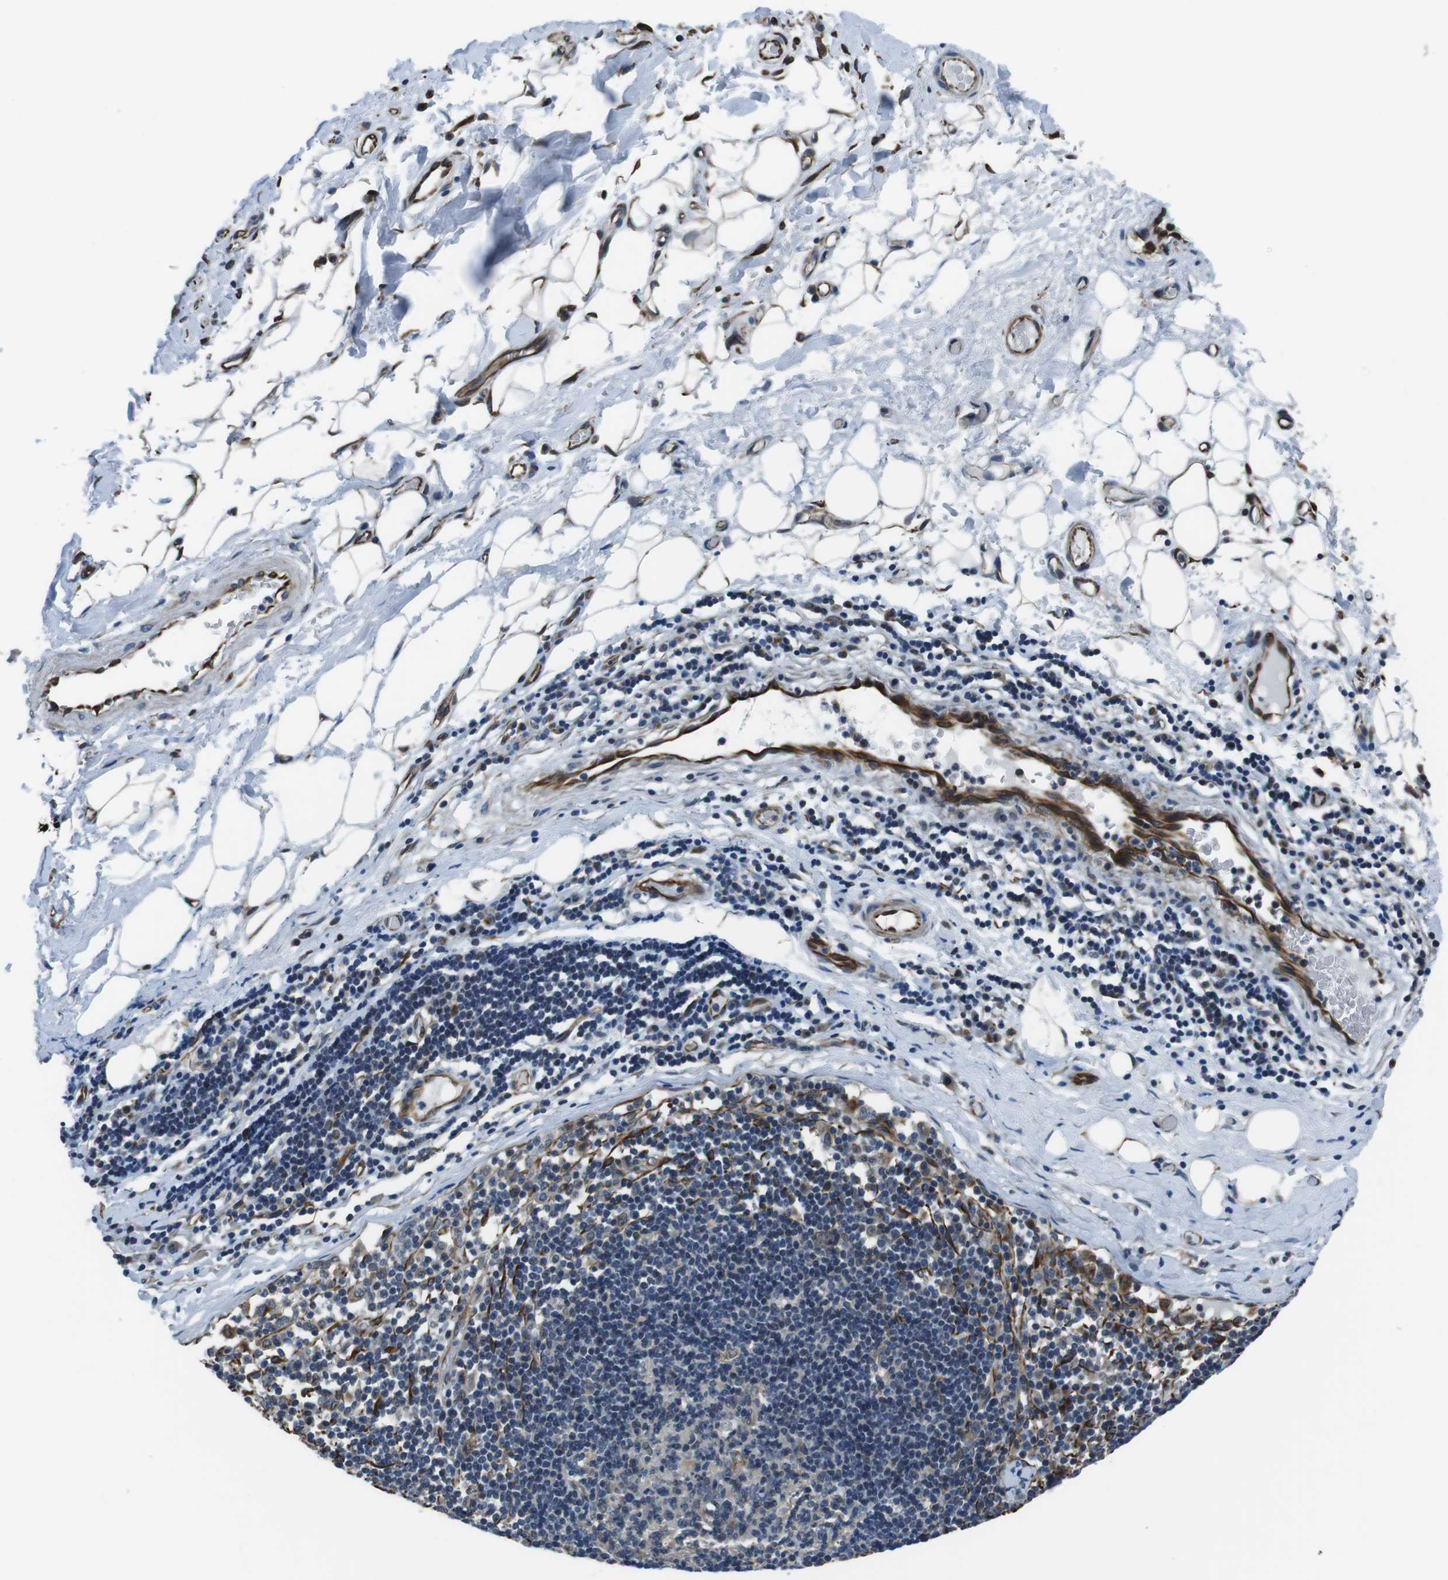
{"staining": {"intensity": "strong", "quantity": ">75%", "location": "cytoplasmic/membranous"}, "tissue": "adipose tissue", "cell_type": "Adipocytes", "image_type": "normal", "snomed": [{"axis": "morphology", "description": "Normal tissue, NOS"}, {"axis": "morphology", "description": "Adenocarcinoma, NOS"}, {"axis": "topography", "description": "Esophagus"}], "caption": "An IHC image of normal tissue is shown. Protein staining in brown labels strong cytoplasmic/membranous positivity in adipose tissue within adipocytes.", "gene": "LRRC49", "patient": {"sex": "male", "age": 62}}